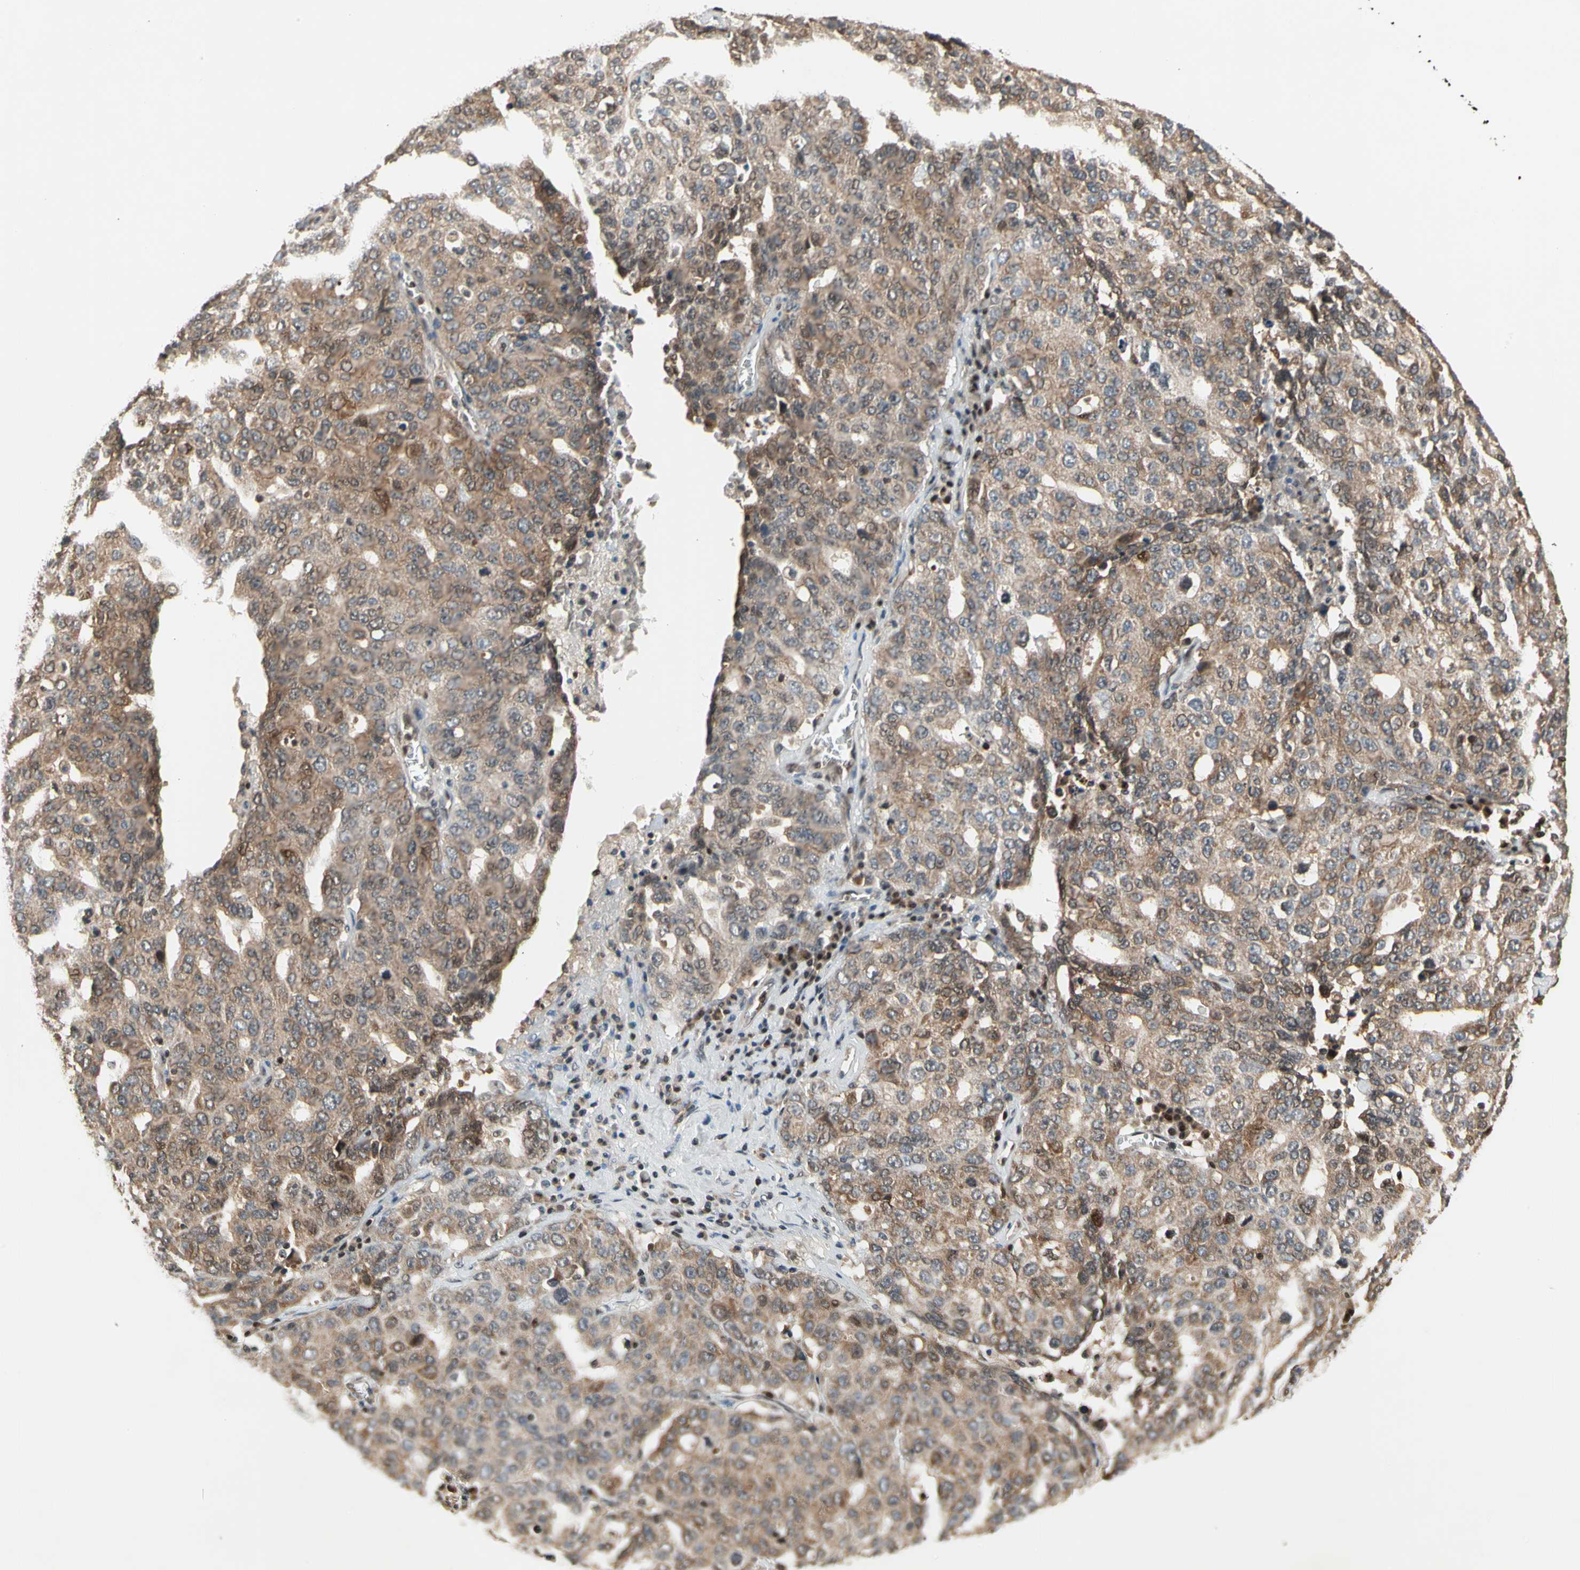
{"staining": {"intensity": "weak", "quantity": ">75%", "location": "cytoplasmic/membranous,nuclear"}, "tissue": "ovarian cancer", "cell_type": "Tumor cells", "image_type": "cancer", "snomed": [{"axis": "morphology", "description": "Carcinoma, endometroid"}, {"axis": "topography", "description": "Ovary"}], "caption": "The immunohistochemical stain labels weak cytoplasmic/membranous and nuclear staining in tumor cells of endometroid carcinoma (ovarian) tissue. (DAB IHC with brightfield microscopy, high magnification).", "gene": "GSR", "patient": {"sex": "female", "age": 62}}